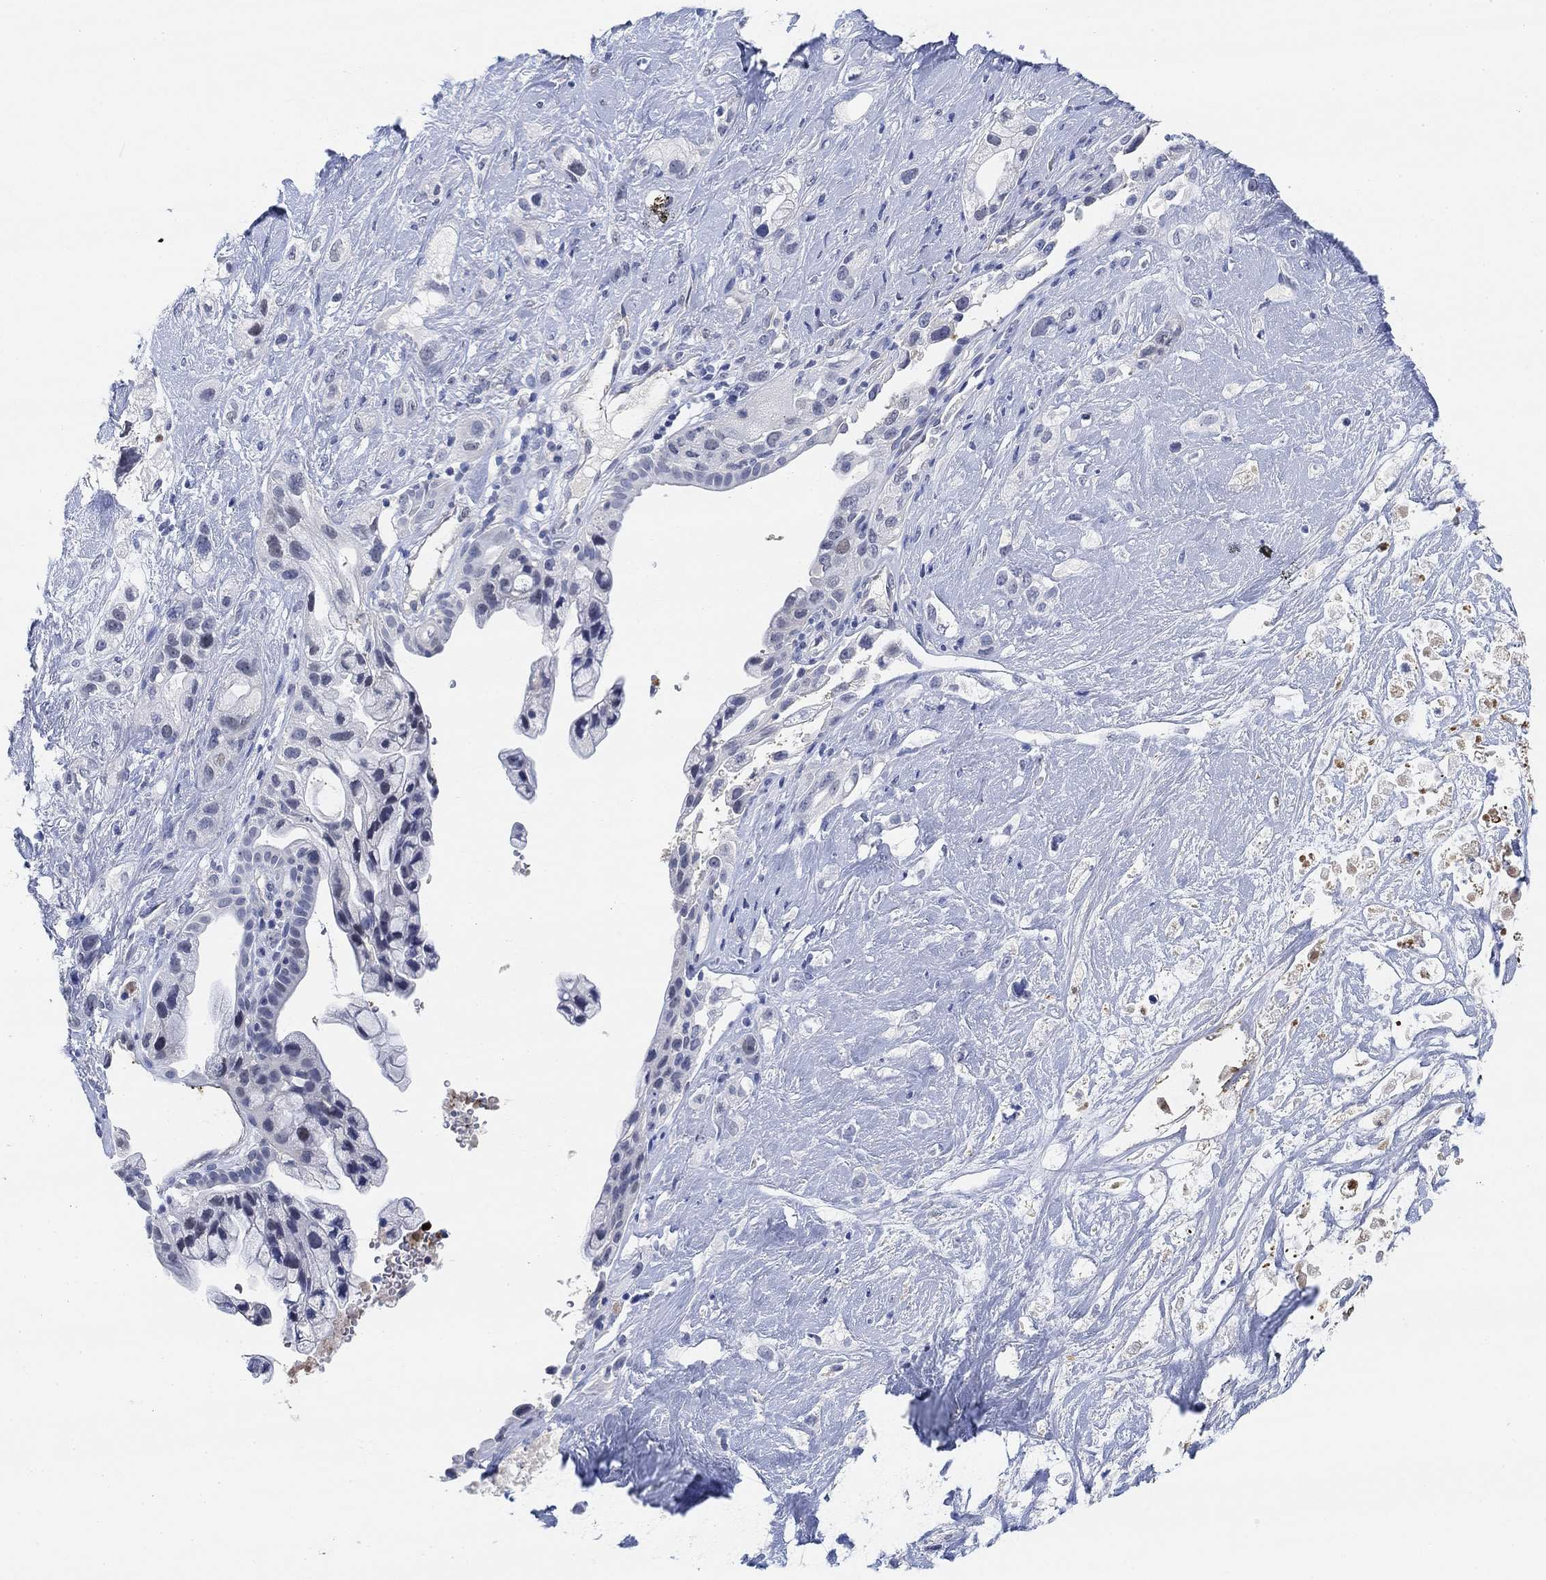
{"staining": {"intensity": "negative", "quantity": "none", "location": "none"}, "tissue": "pancreatic cancer", "cell_type": "Tumor cells", "image_type": "cancer", "snomed": [{"axis": "morphology", "description": "Adenocarcinoma, NOS"}, {"axis": "topography", "description": "Pancreas"}], "caption": "An image of adenocarcinoma (pancreatic) stained for a protein shows no brown staining in tumor cells. (Stains: DAB (3,3'-diaminobenzidine) immunohistochemistry with hematoxylin counter stain, Microscopy: brightfield microscopy at high magnification).", "gene": "PAX6", "patient": {"sex": "male", "age": 44}}